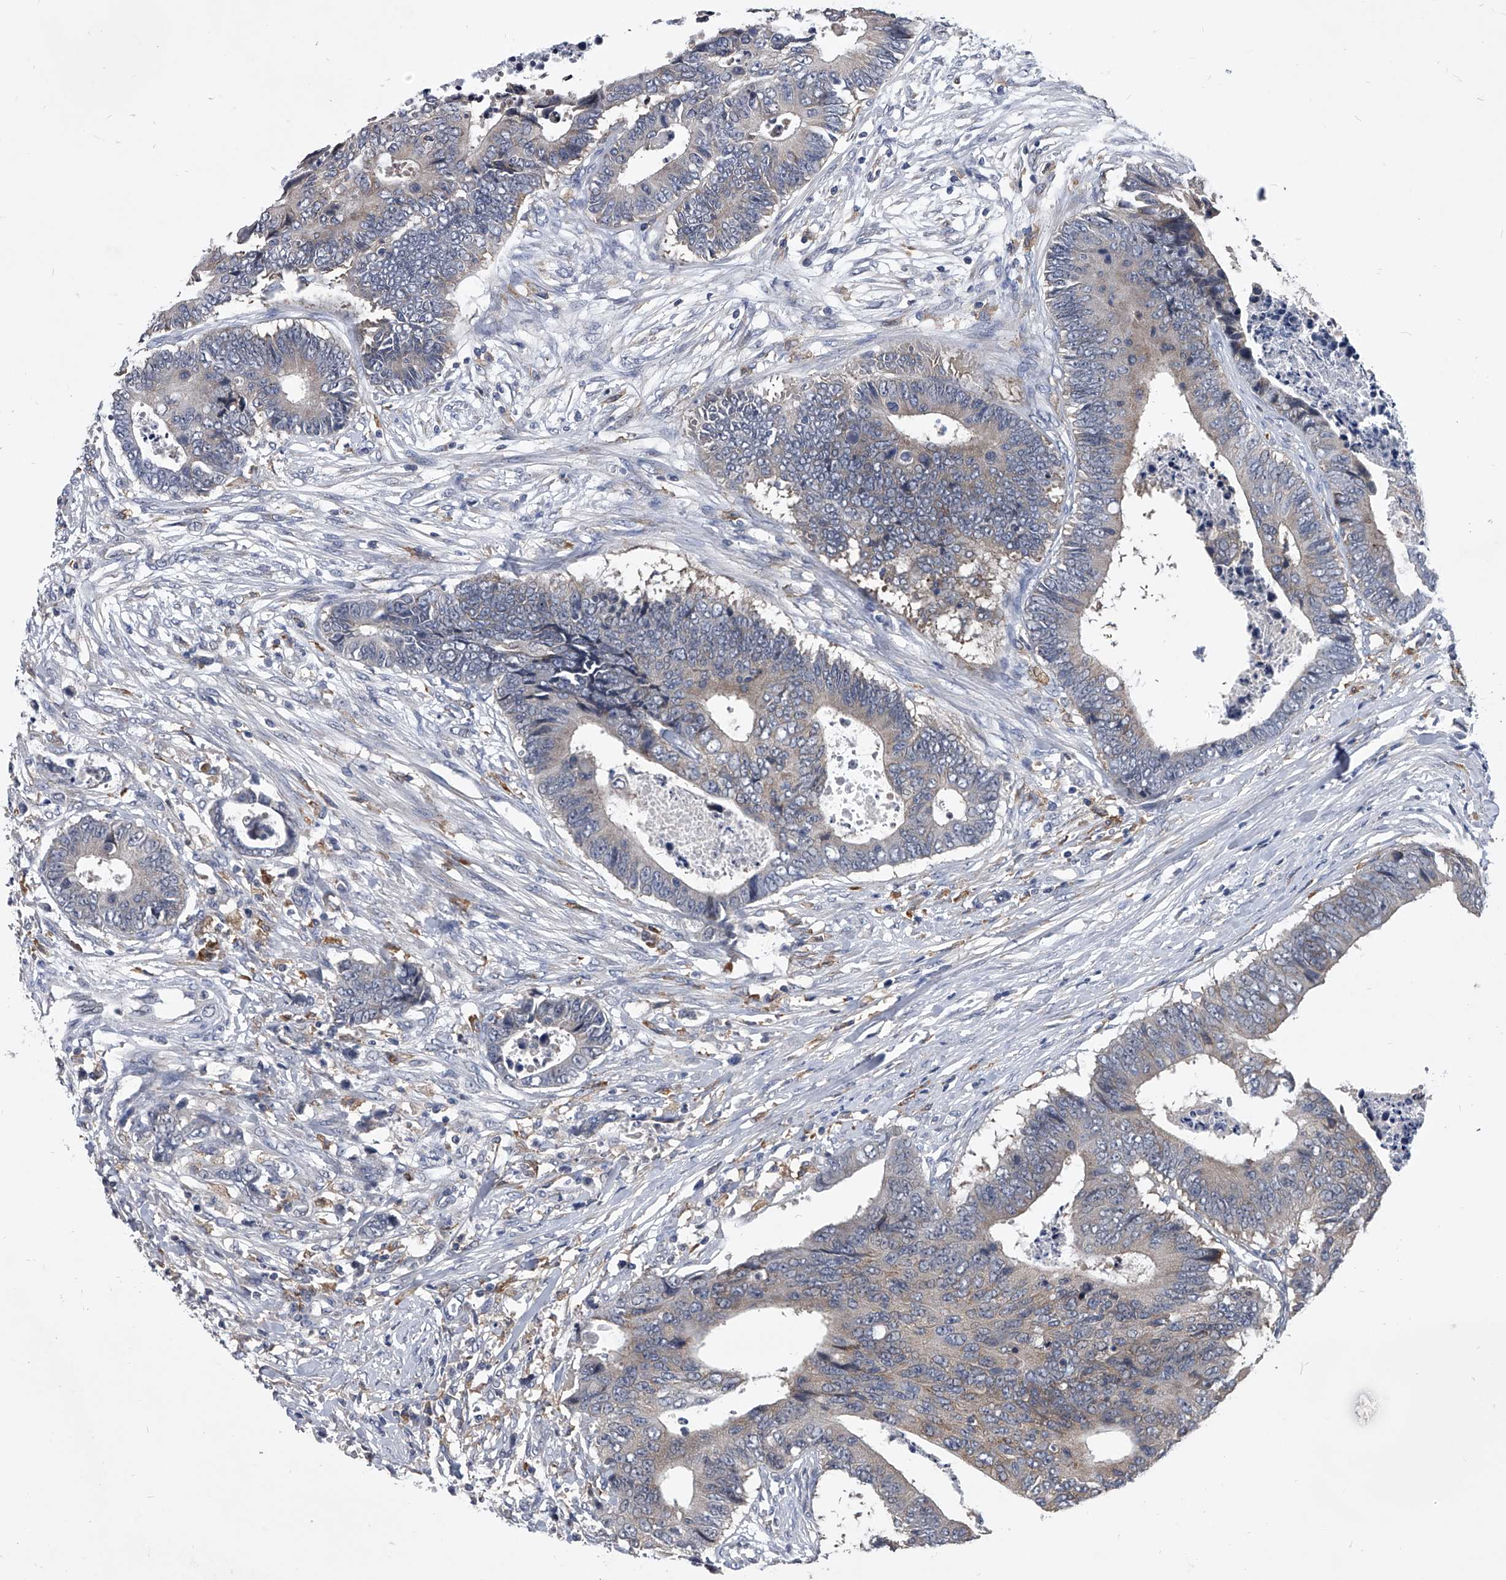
{"staining": {"intensity": "negative", "quantity": "none", "location": "none"}, "tissue": "colorectal cancer", "cell_type": "Tumor cells", "image_type": "cancer", "snomed": [{"axis": "morphology", "description": "Adenocarcinoma, NOS"}, {"axis": "topography", "description": "Rectum"}], "caption": "This photomicrograph is of colorectal adenocarcinoma stained with immunohistochemistry to label a protein in brown with the nuclei are counter-stained blue. There is no staining in tumor cells.", "gene": "MAP4K3", "patient": {"sex": "male", "age": 84}}